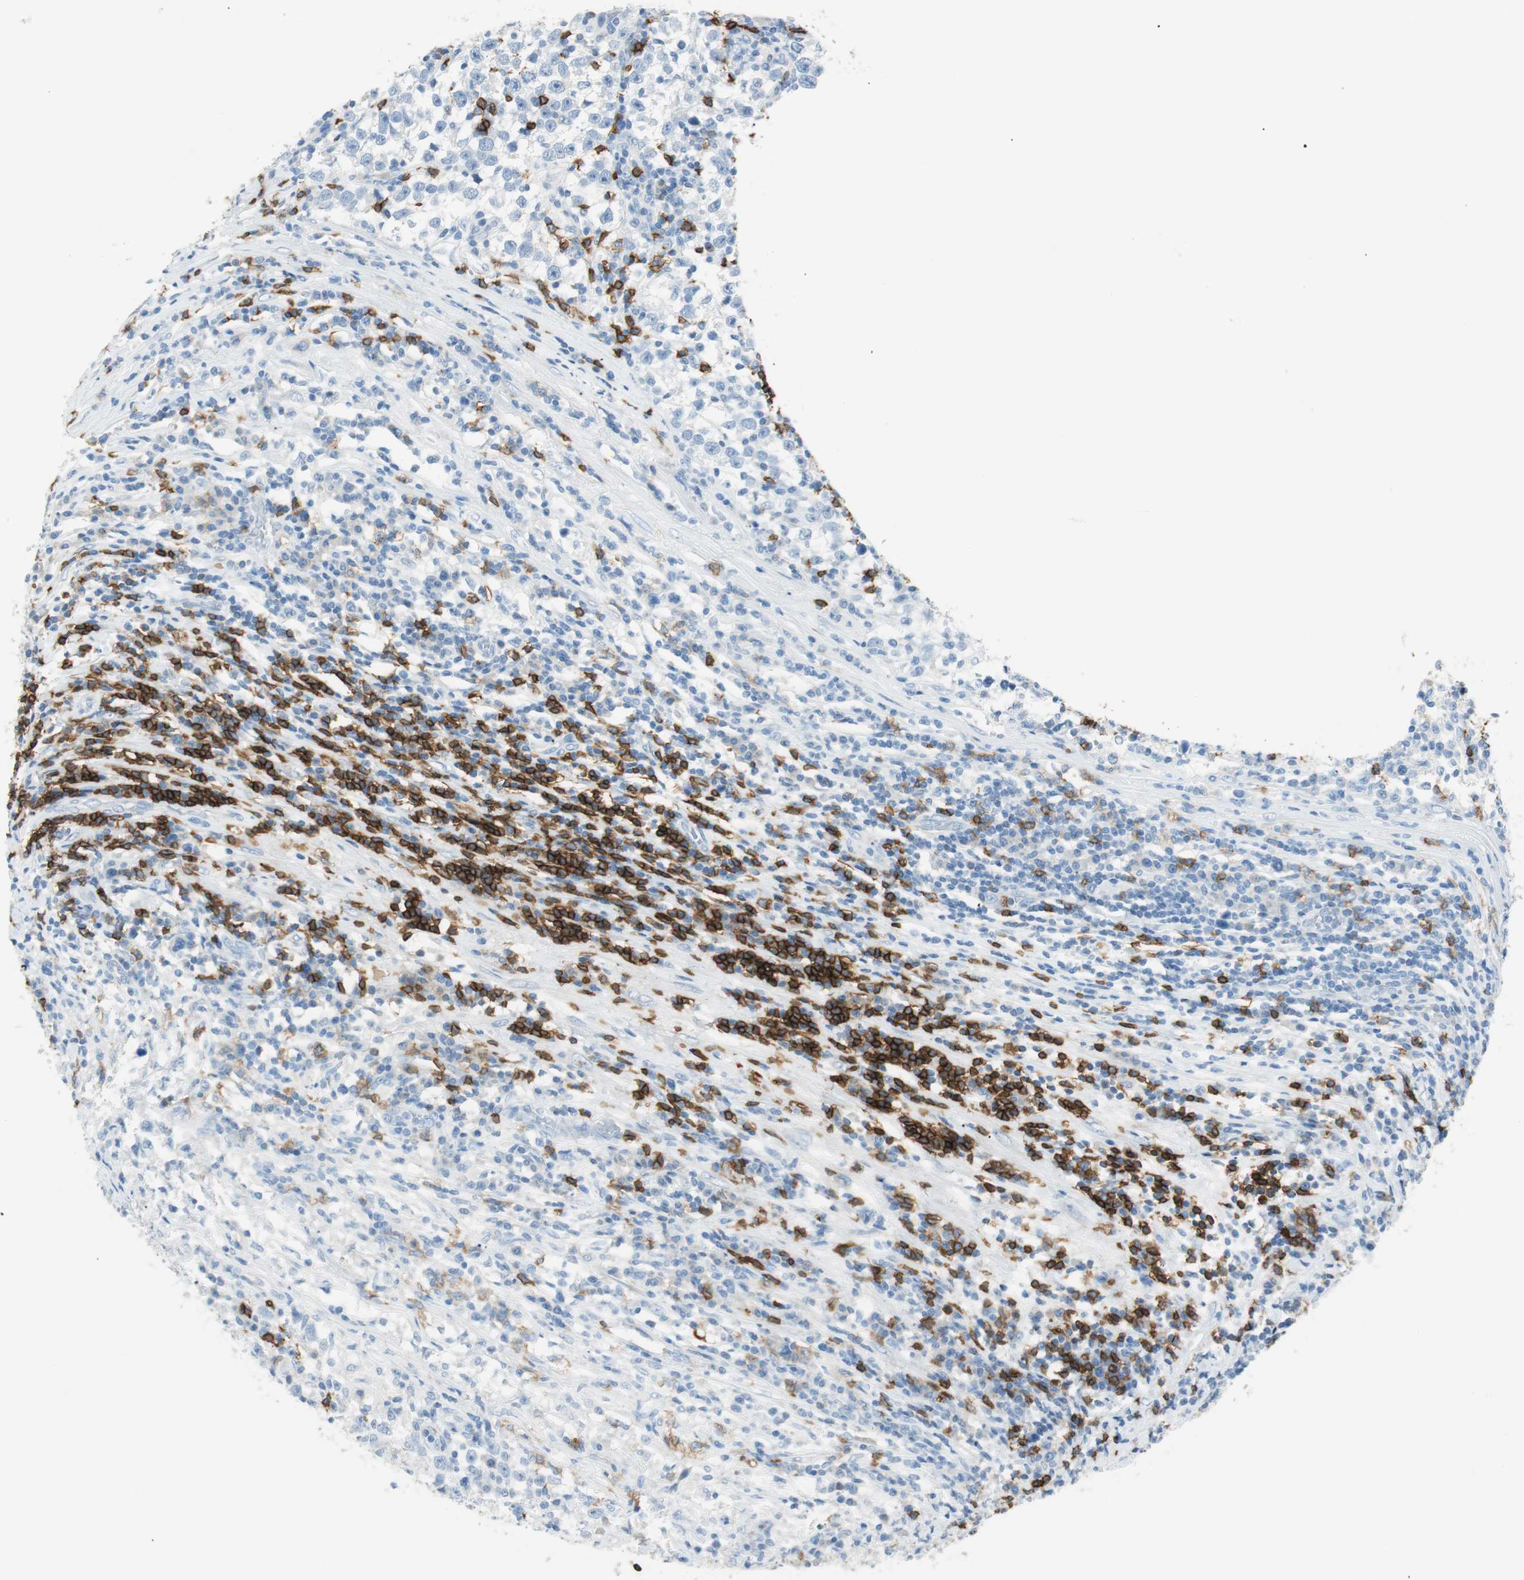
{"staining": {"intensity": "negative", "quantity": "none", "location": "none"}, "tissue": "testis cancer", "cell_type": "Tumor cells", "image_type": "cancer", "snomed": [{"axis": "morphology", "description": "Seminoma, NOS"}, {"axis": "topography", "description": "Testis"}], "caption": "Tumor cells are negative for brown protein staining in testis seminoma.", "gene": "TNFRSF13C", "patient": {"sex": "male", "age": 43}}